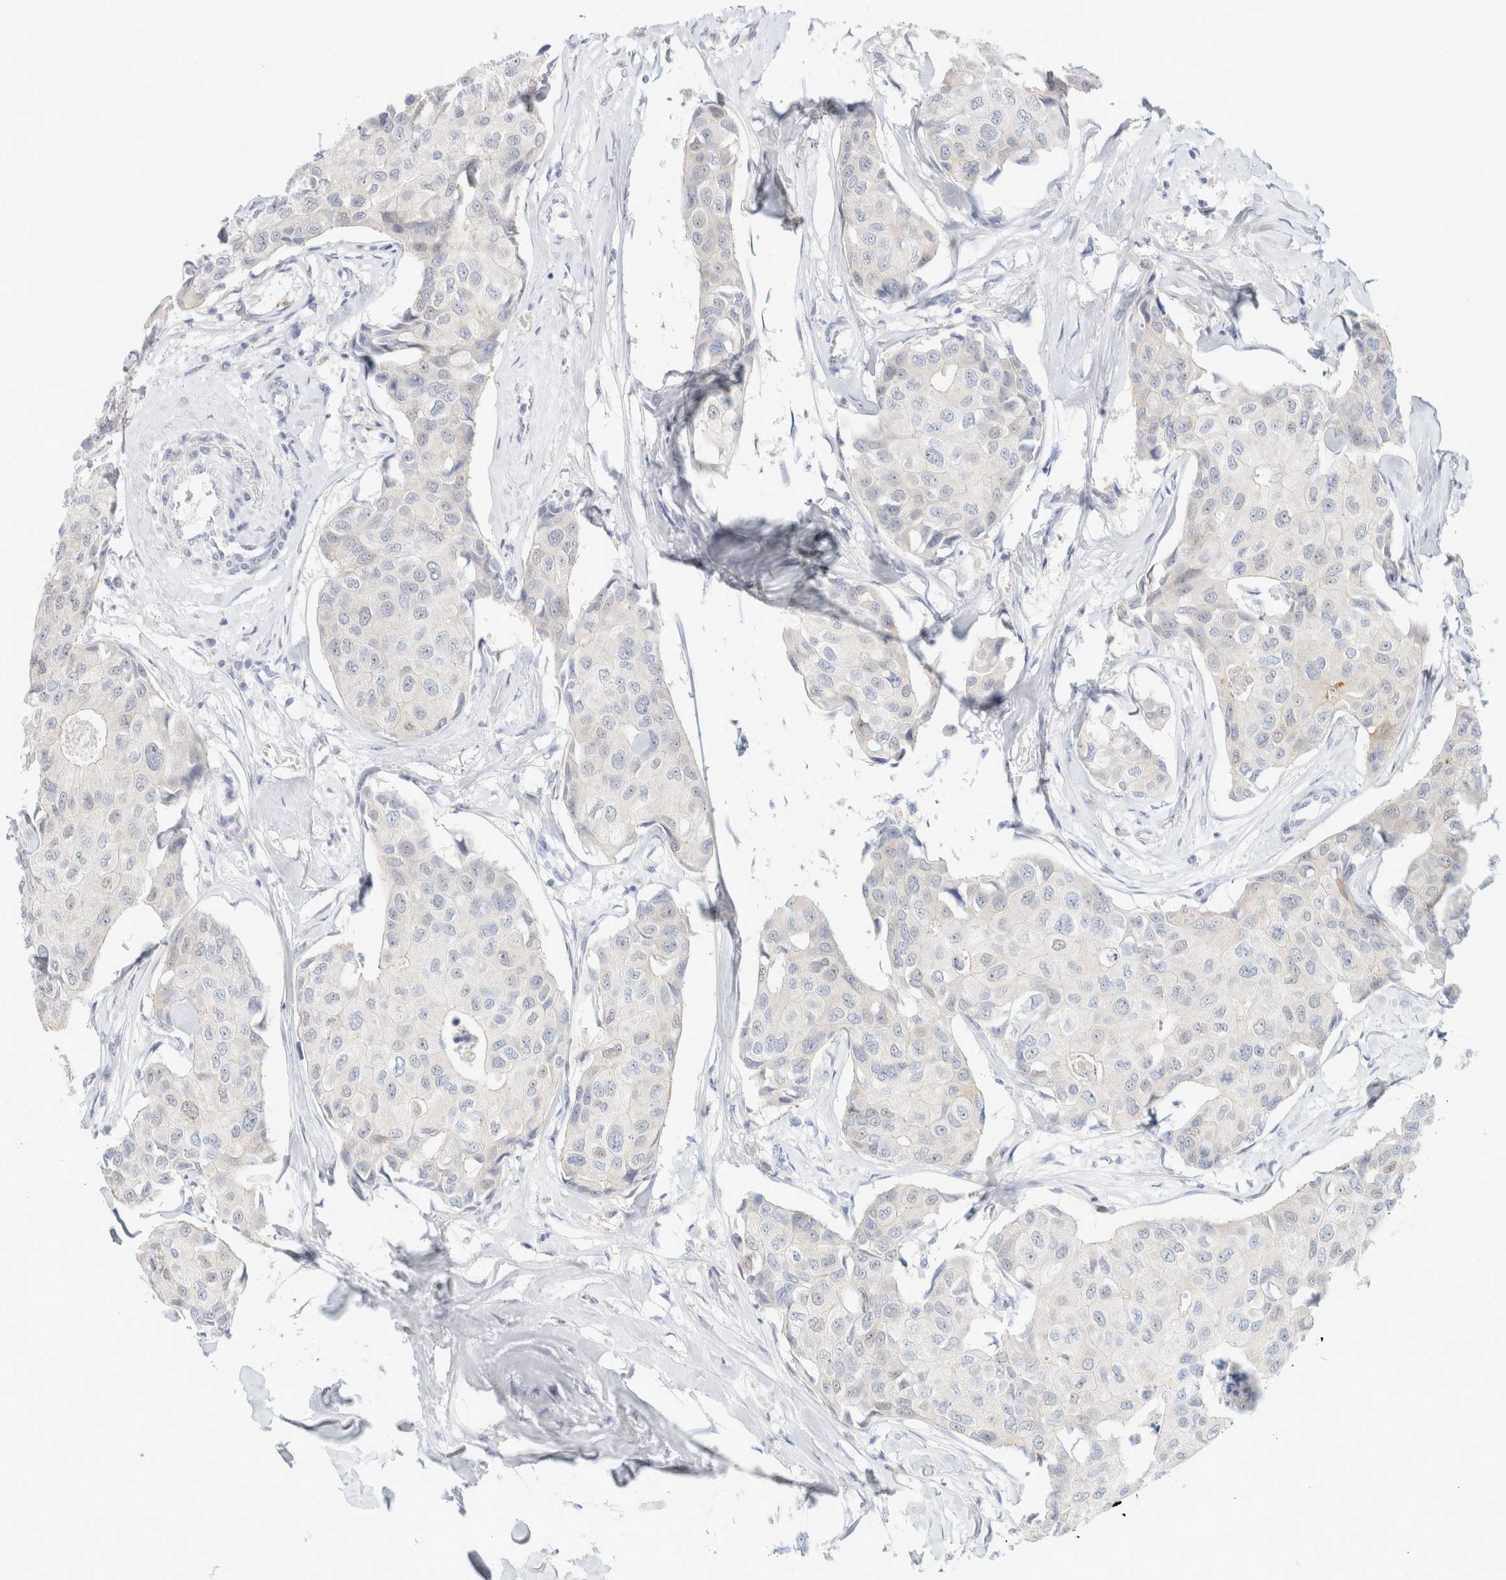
{"staining": {"intensity": "negative", "quantity": "none", "location": "none"}, "tissue": "breast cancer", "cell_type": "Tumor cells", "image_type": "cancer", "snomed": [{"axis": "morphology", "description": "Duct carcinoma"}, {"axis": "topography", "description": "Breast"}], "caption": "Immunohistochemistry of breast cancer (infiltrating ductal carcinoma) shows no positivity in tumor cells. The staining was performed using DAB to visualize the protein expression in brown, while the nuclei were stained in blue with hematoxylin (Magnification: 20x).", "gene": "CPQ", "patient": {"sex": "female", "age": 80}}